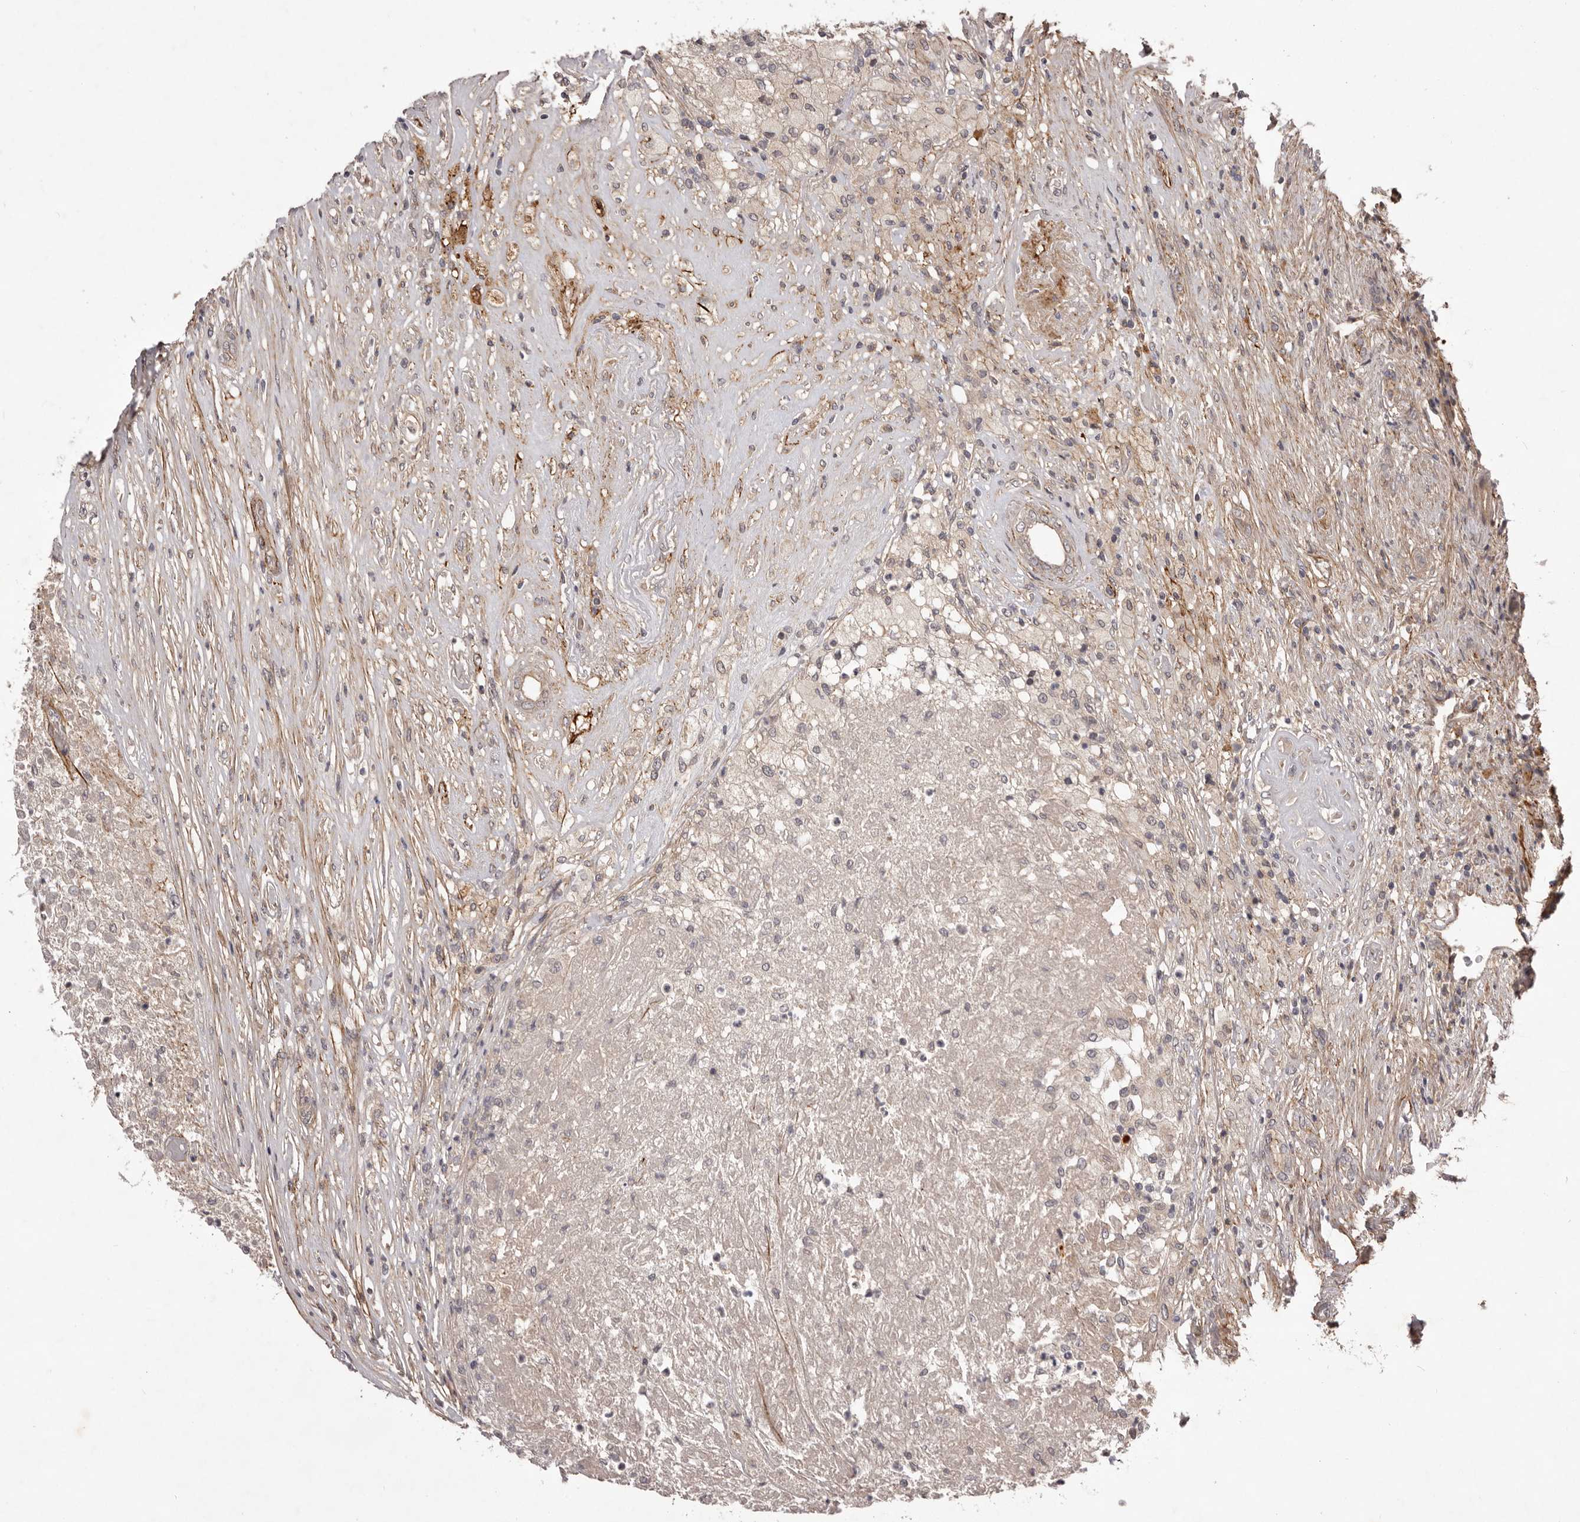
{"staining": {"intensity": "negative", "quantity": "none", "location": "none"}, "tissue": "renal cancer", "cell_type": "Tumor cells", "image_type": "cancer", "snomed": [{"axis": "morphology", "description": "Adenocarcinoma, NOS"}, {"axis": "topography", "description": "Kidney"}], "caption": "A photomicrograph of human renal cancer is negative for staining in tumor cells.", "gene": "HBS1L", "patient": {"sex": "female", "age": 54}}